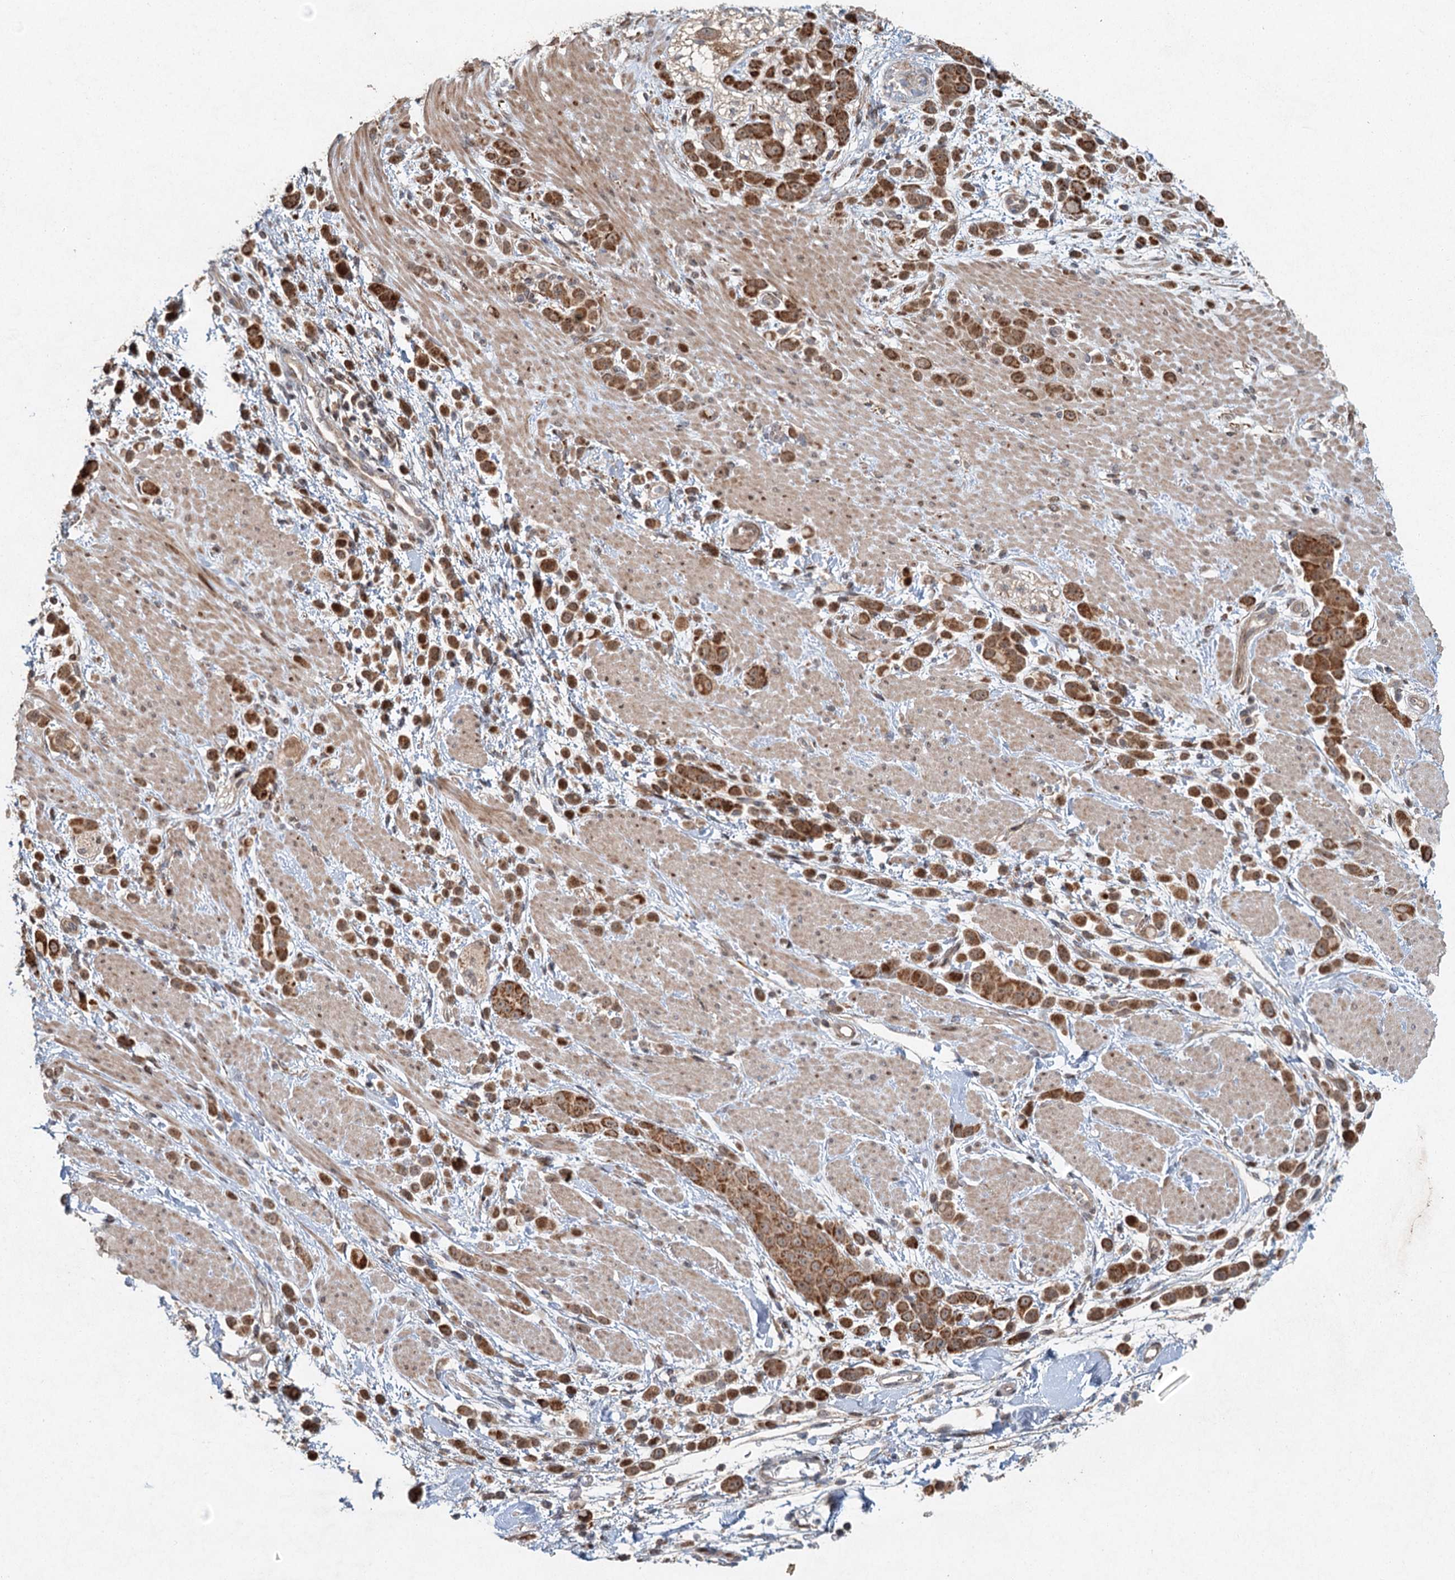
{"staining": {"intensity": "moderate", "quantity": ">75%", "location": "cytoplasmic/membranous"}, "tissue": "pancreatic cancer", "cell_type": "Tumor cells", "image_type": "cancer", "snomed": [{"axis": "morphology", "description": "Normal tissue, NOS"}, {"axis": "morphology", "description": "Adenocarcinoma, NOS"}, {"axis": "topography", "description": "Pancreas"}], "caption": "Pancreatic cancer stained with DAB (3,3'-diaminobenzidine) immunohistochemistry exhibits medium levels of moderate cytoplasmic/membranous staining in approximately >75% of tumor cells. Nuclei are stained in blue.", "gene": "SRPX2", "patient": {"sex": "female", "age": 64}}